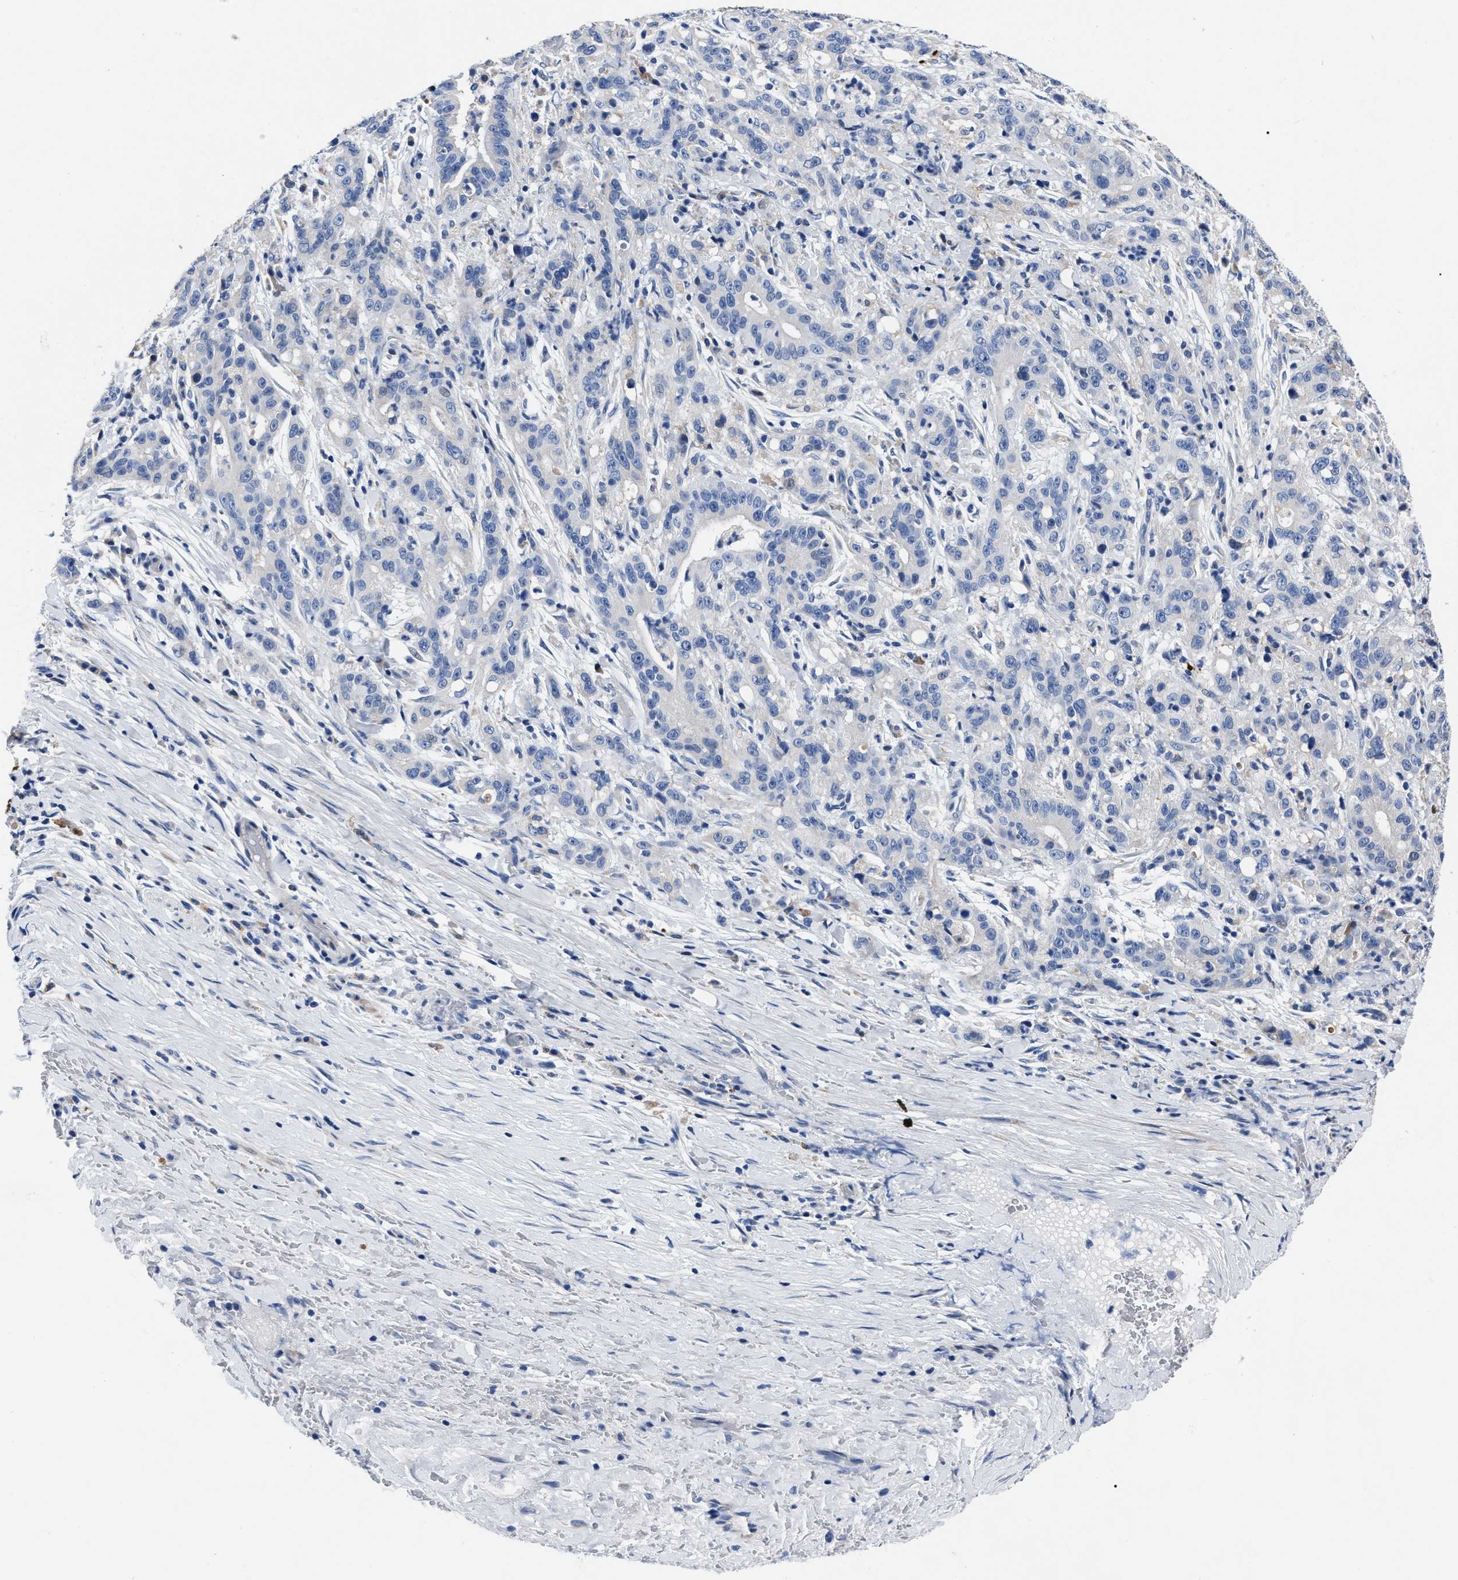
{"staining": {"intensity": "negative", "quantity": "none", "location": "none"}, "tissue": "liver cancer", "cell_type": "Tumor cells", "image_type": "cancer", "snomed": [{"axis": "morphology", "description": "Cholangiocarcinoma"}, {"axis": "topography", "description": "Liver"}], "caption": "IHC of liver cancer demonstrates no positivity in tumor cells.", "gene": "MOV10L1", "patient": {"sex": "female", "age": 38}}